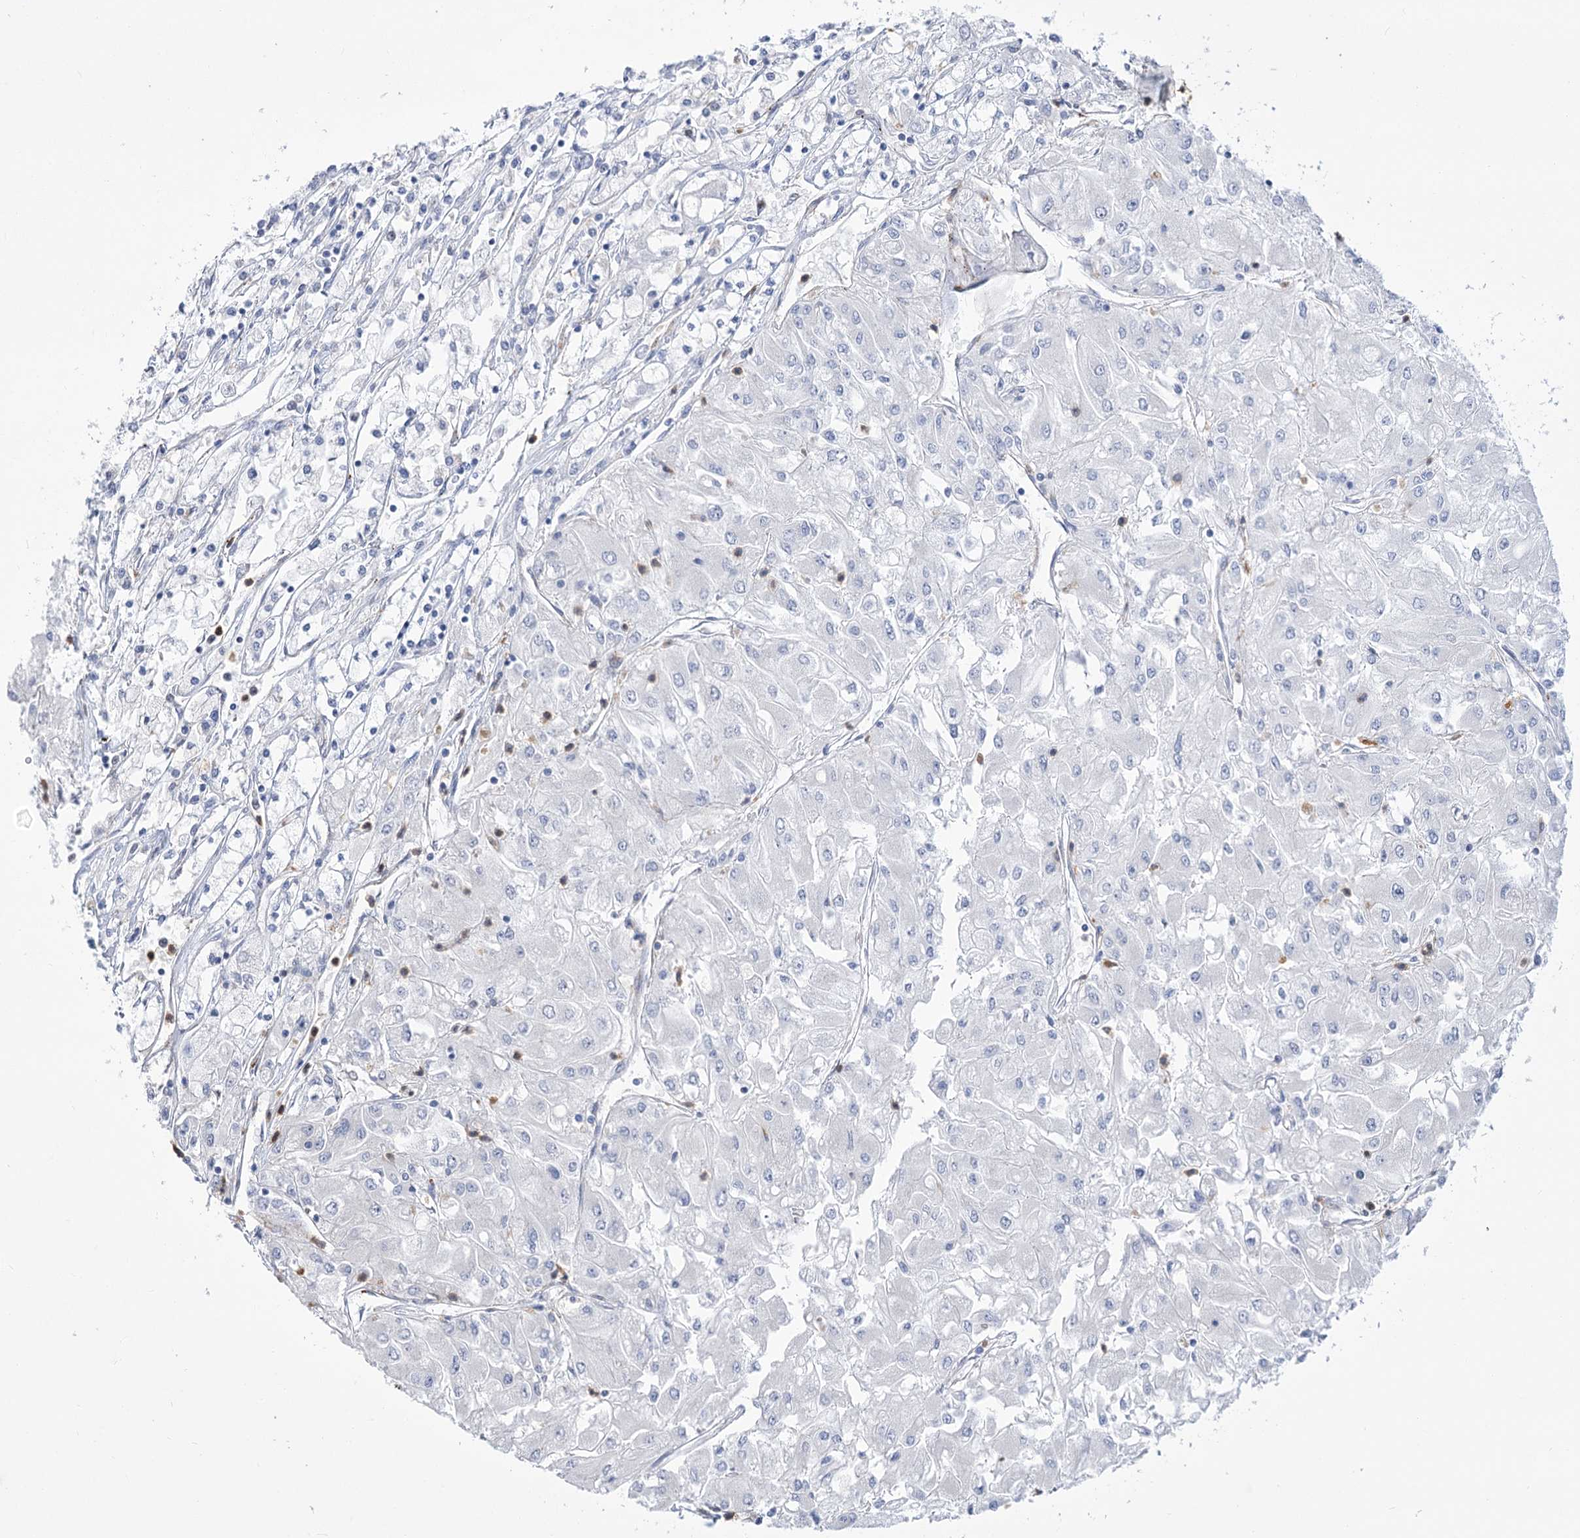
{"staining": {"intensity": "negative", "quantity": "none", "location": "none"}, "tissue": "renal cancer", "cell_type": "Tumor cells", "image_type": "cancer", "snomed": [{"axis": "morphology", "description": "Adenocarcinoma, NOS"}, {"axis": "topography", "description": "Kidney"}], "caption": "Protein analysis of renal adenocarcinoma reveals no significant positivity in tumor cells.", "gene": "SIAE", "patient": {"sex": "male", "age": 80}}